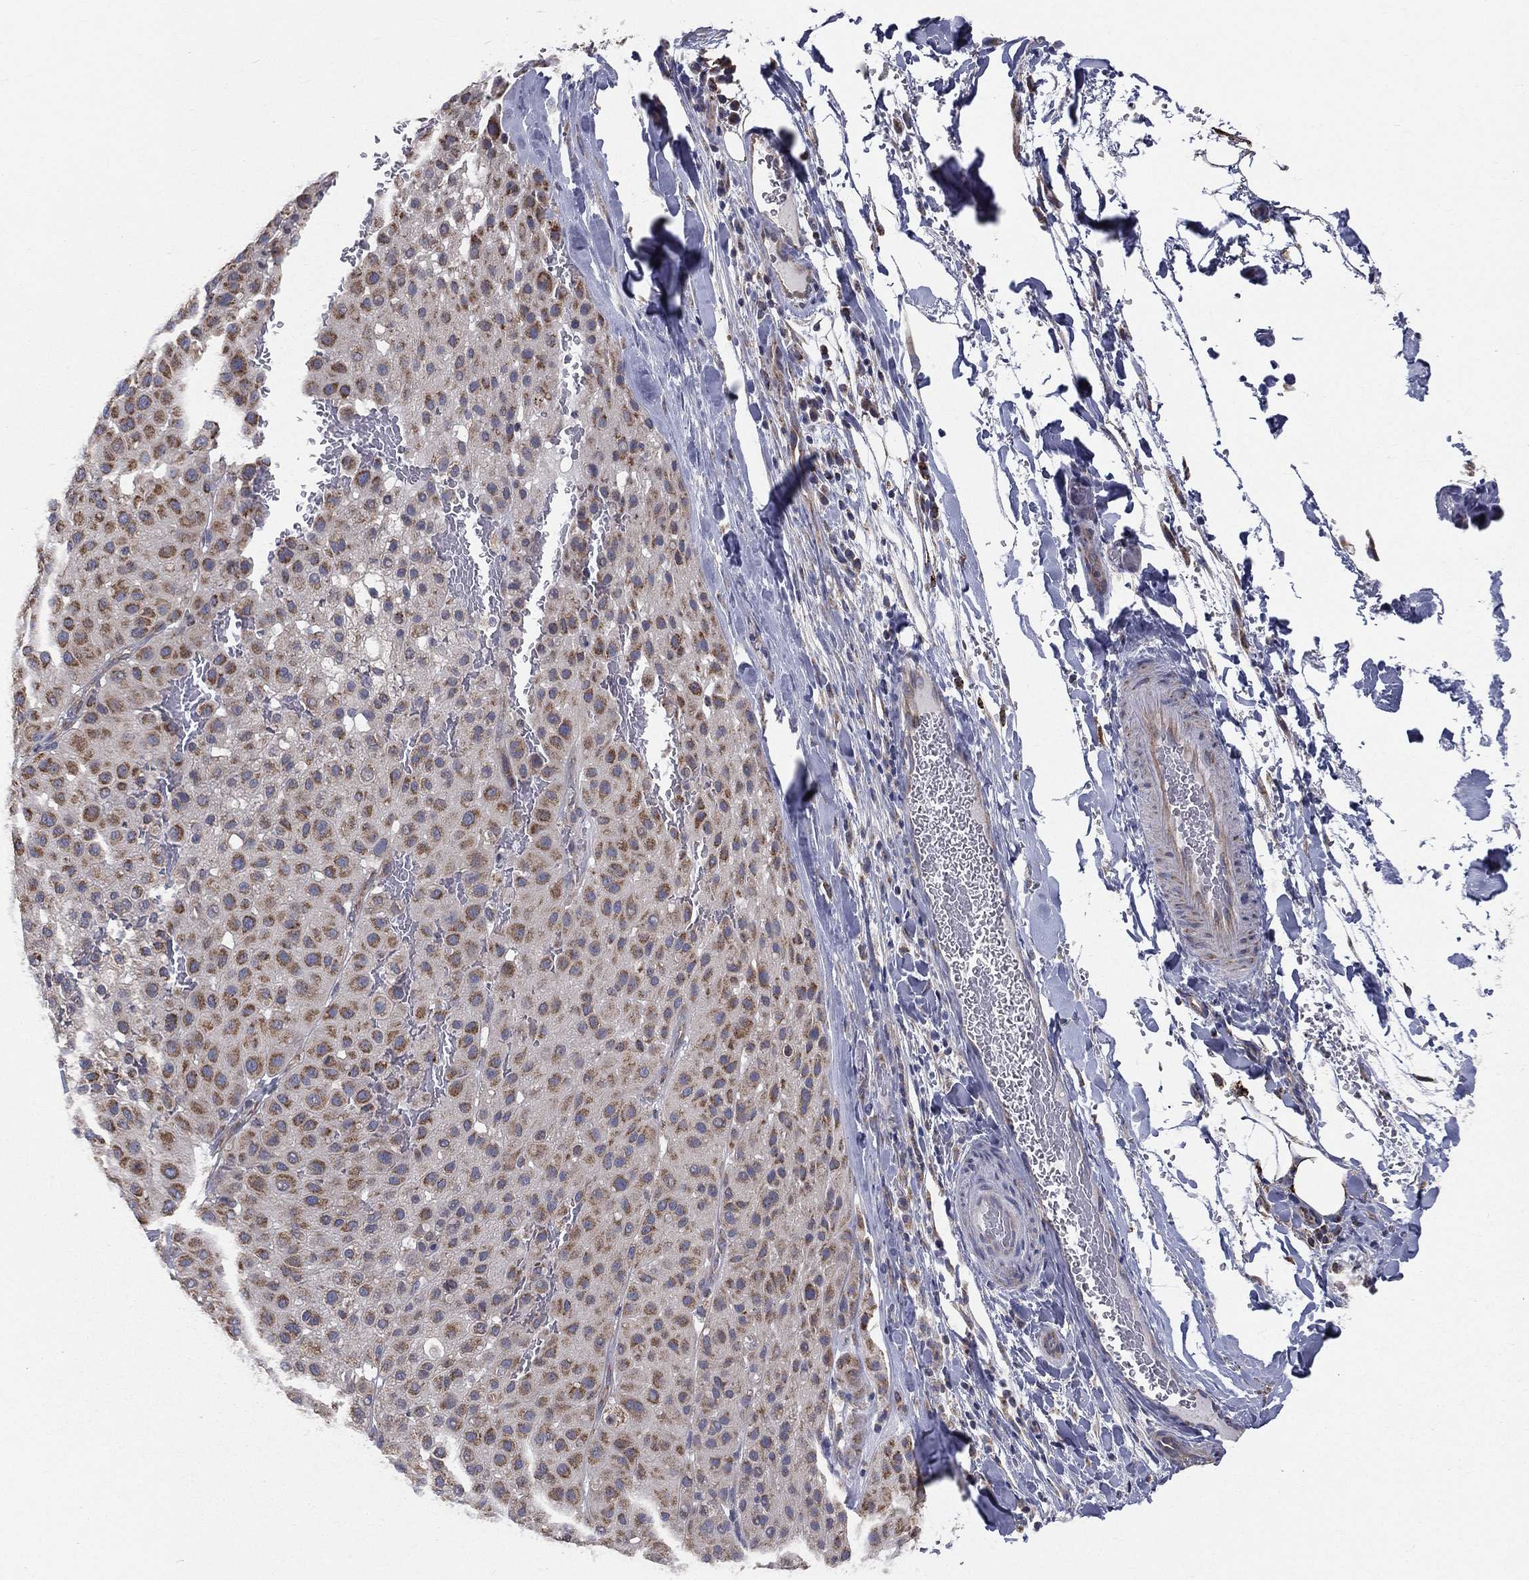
{"staining": {"intensity": "moderate", "quantity": ">75%", "location": "cytoplasmic/membranous"}, "tissue": "melanoma", "cell_type": "Tumor cells", "image_type": "cancer", "snomed": [{"axis": "morphology", "description": "Malignant melanoma, Metastatic site"}, {"axis": "topography", "description": "Smooth muscle"}], "caption": "Human malignant melanoma (metastatic site) stained with a protein marker demonstrates moderate staining in tumor cells.", "gene": "HADH", "patient": {"sex": "male", "age": 41}}